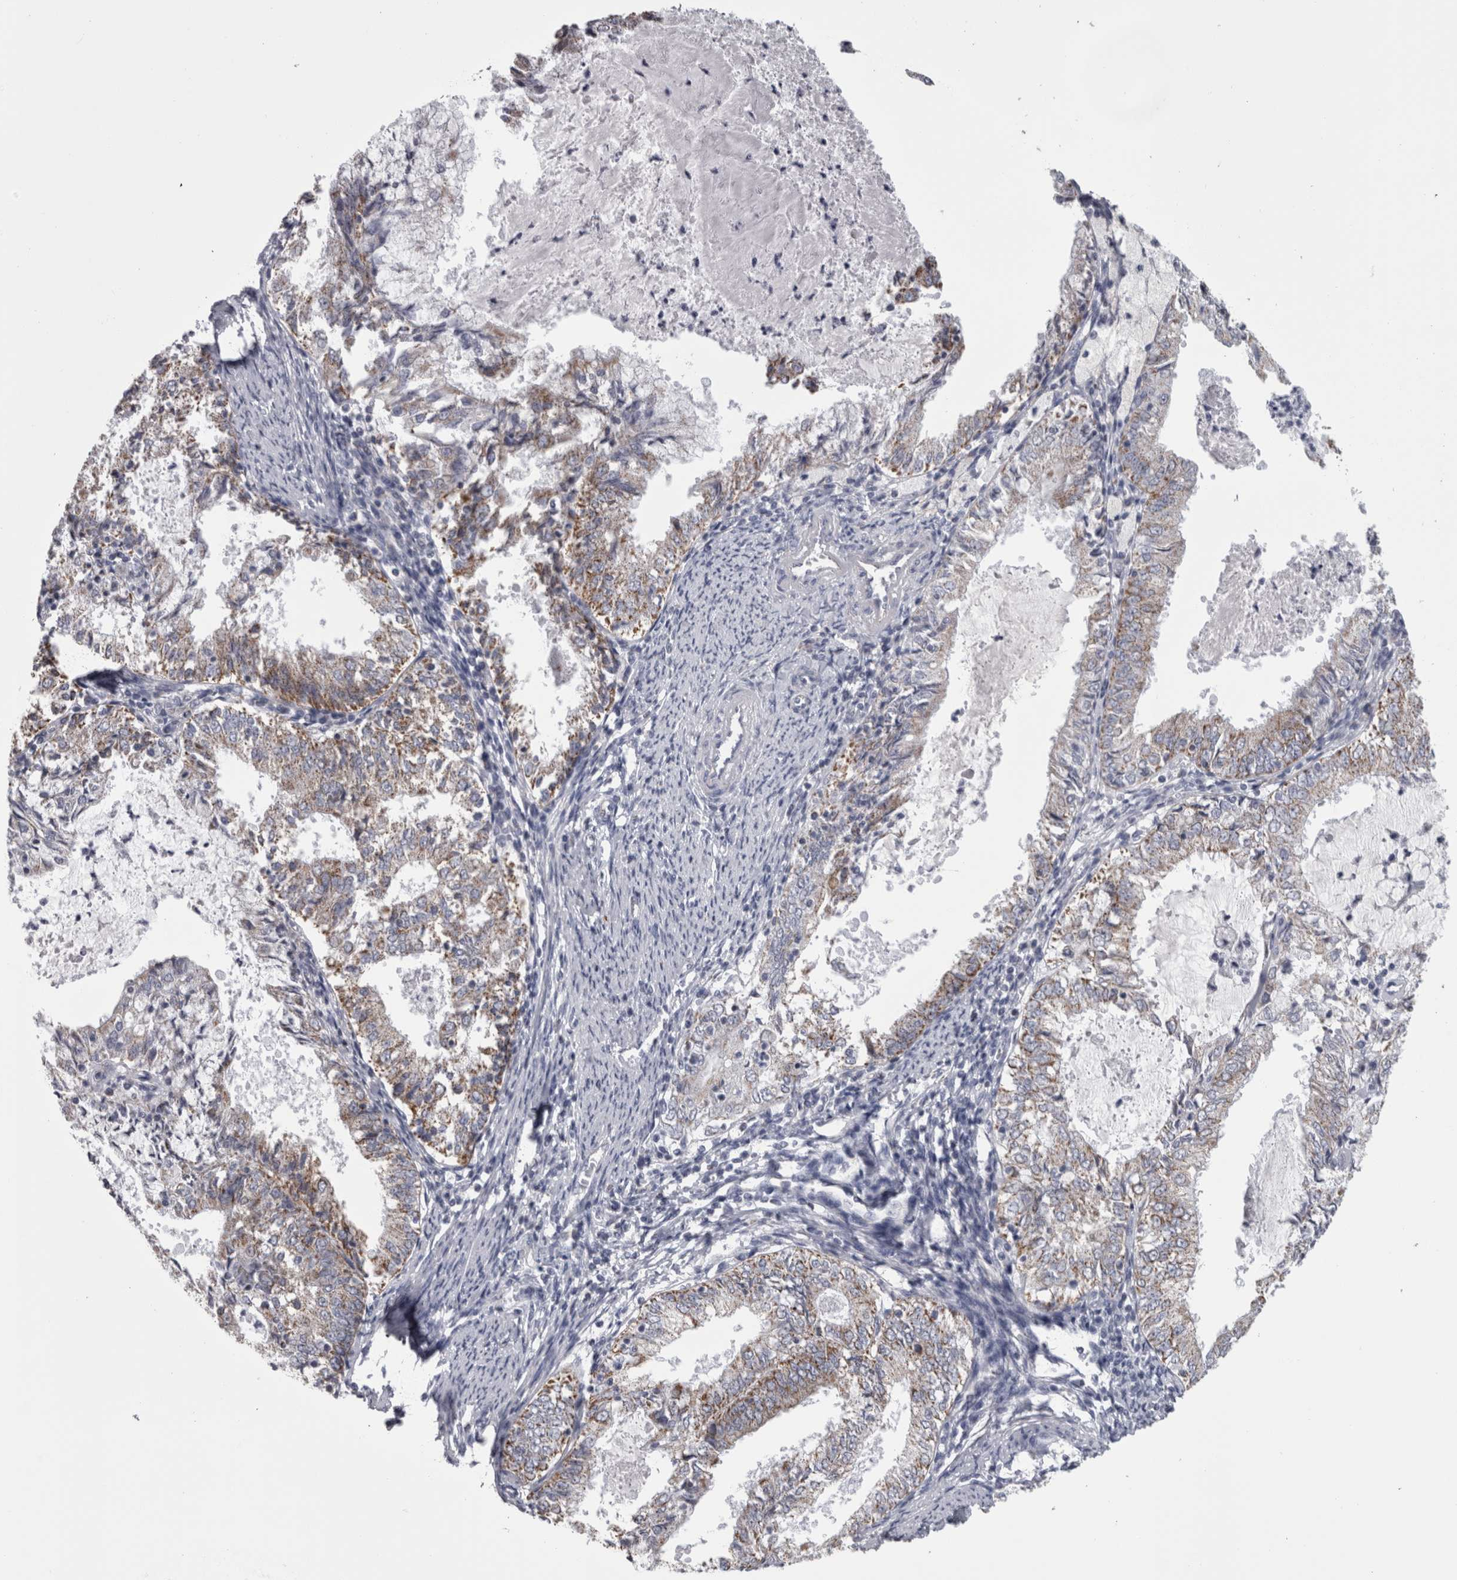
{"staining": {"intensity": "moderate", "quantity": "25%-75%", "location": "cytoplasmic/membranous"}, "tissue": "endometrial cancer", "cell_type": "Tumor cells", "image_type": "cancer", "snomed": [{"axis": "morphology", "description": "Adenocarcinoma, NOS"}, {"axis": "topography", "description": "Endometrium"}], "caption": "Approximately 25%-75% of tumor cells in endometrial cancer show moderate cytoplasmic/membranous protein positivity as visualized by brown immunohistochemical staining.", "gene": "DBT", "patient": {"sex": "female", "age": 57}}